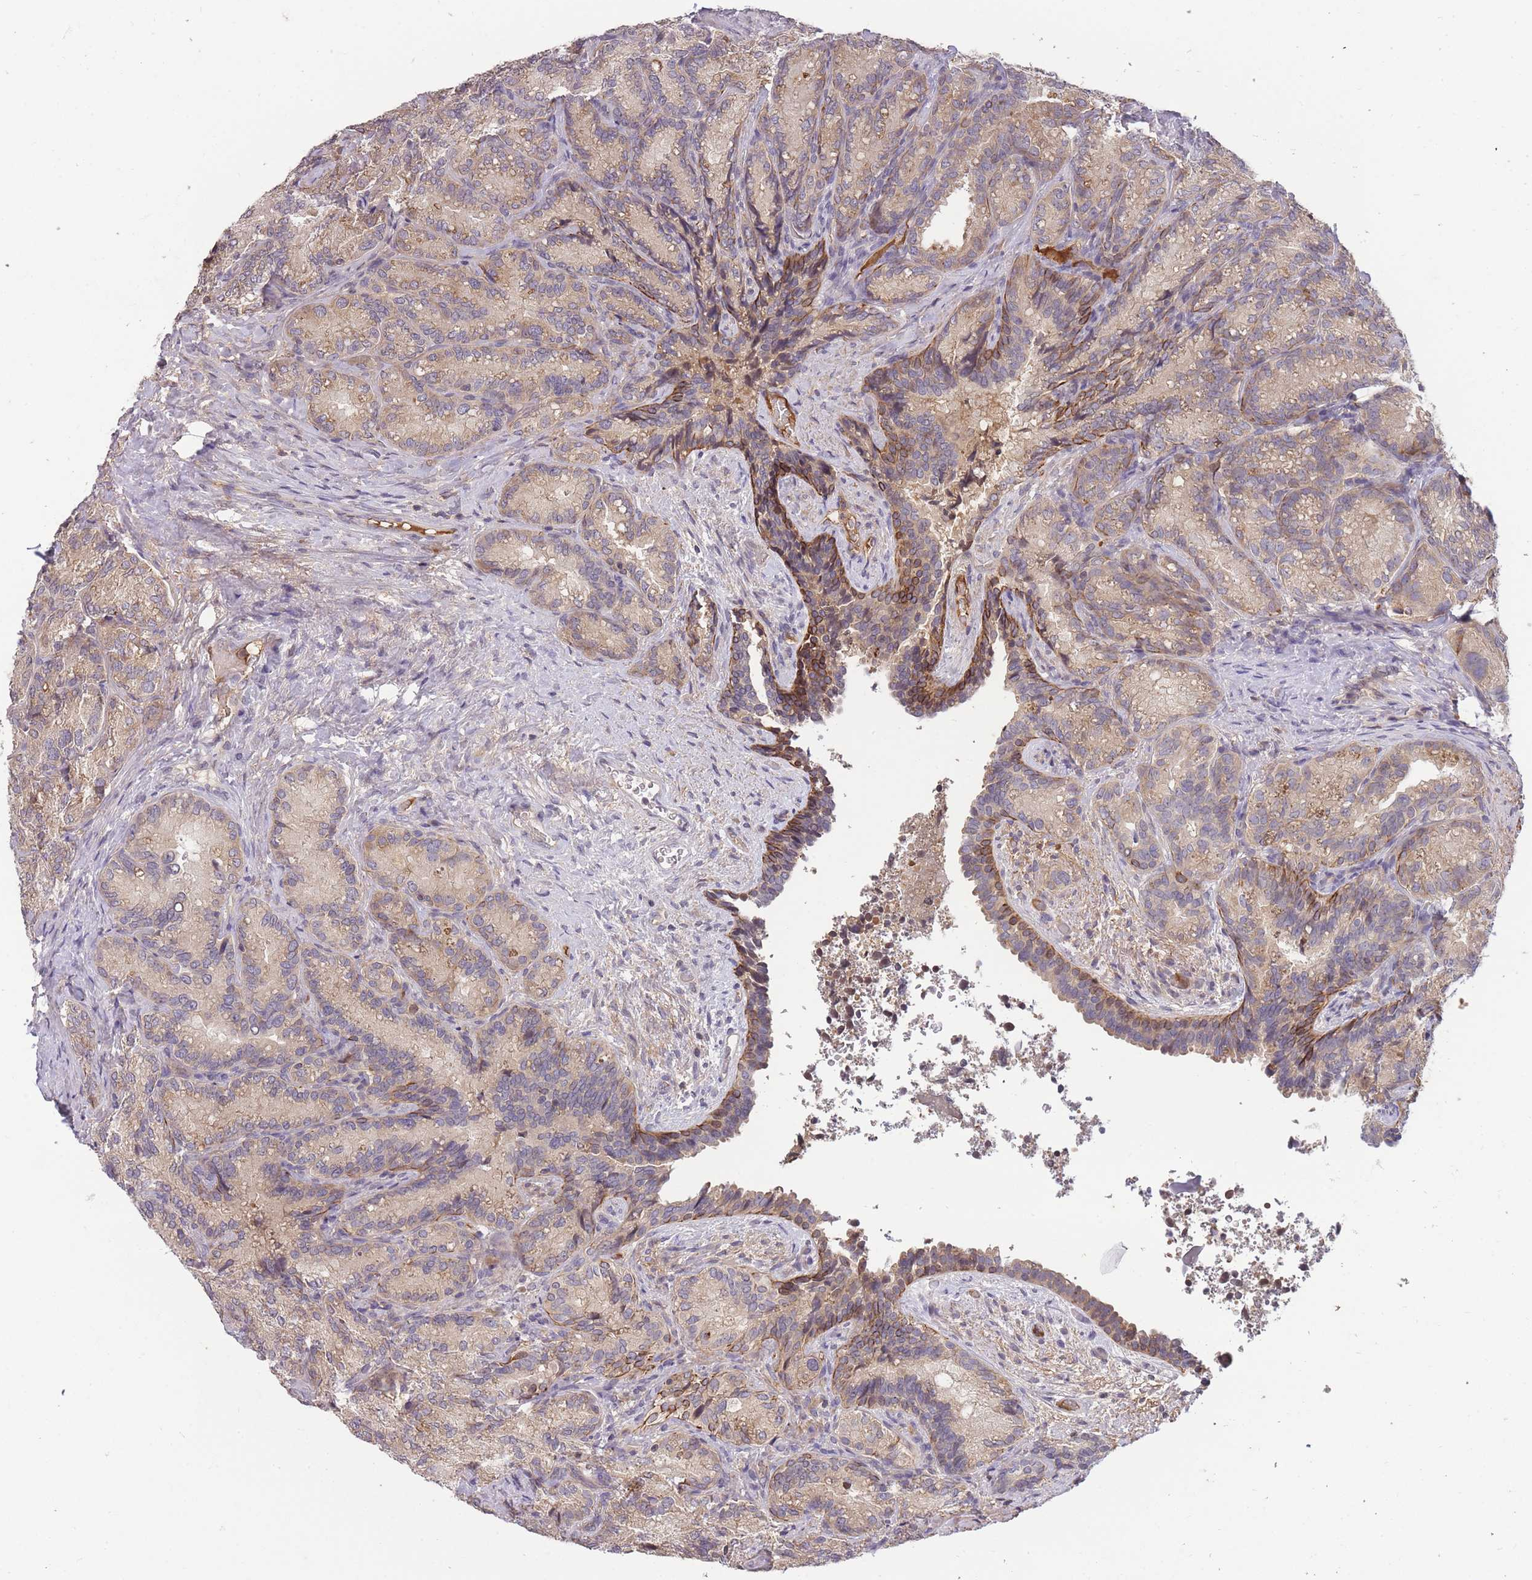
{"staining": {"intensity": "moderate", "quantity": "25%-75%", "location": "cytoplasmic/membranous"}, "tissue": "seminal vesicle", "cell_type": "Glandular cells", "image_type": "normal", "snomed": [{"axis": "morphology", "description": "Normal tissue, NOS"}, {"axis": "topography", "description": "Seminal veicle"}], "caption": "IHC image of unremarkable seminal vesicle stained for a protein (brown), which exhibits medium levels of moderate cytoplasmic/membranous expression in about 25%-75% of glandular cells.", "gene": "RALGDS", "patient": {"sex": "male", "age": 58}}